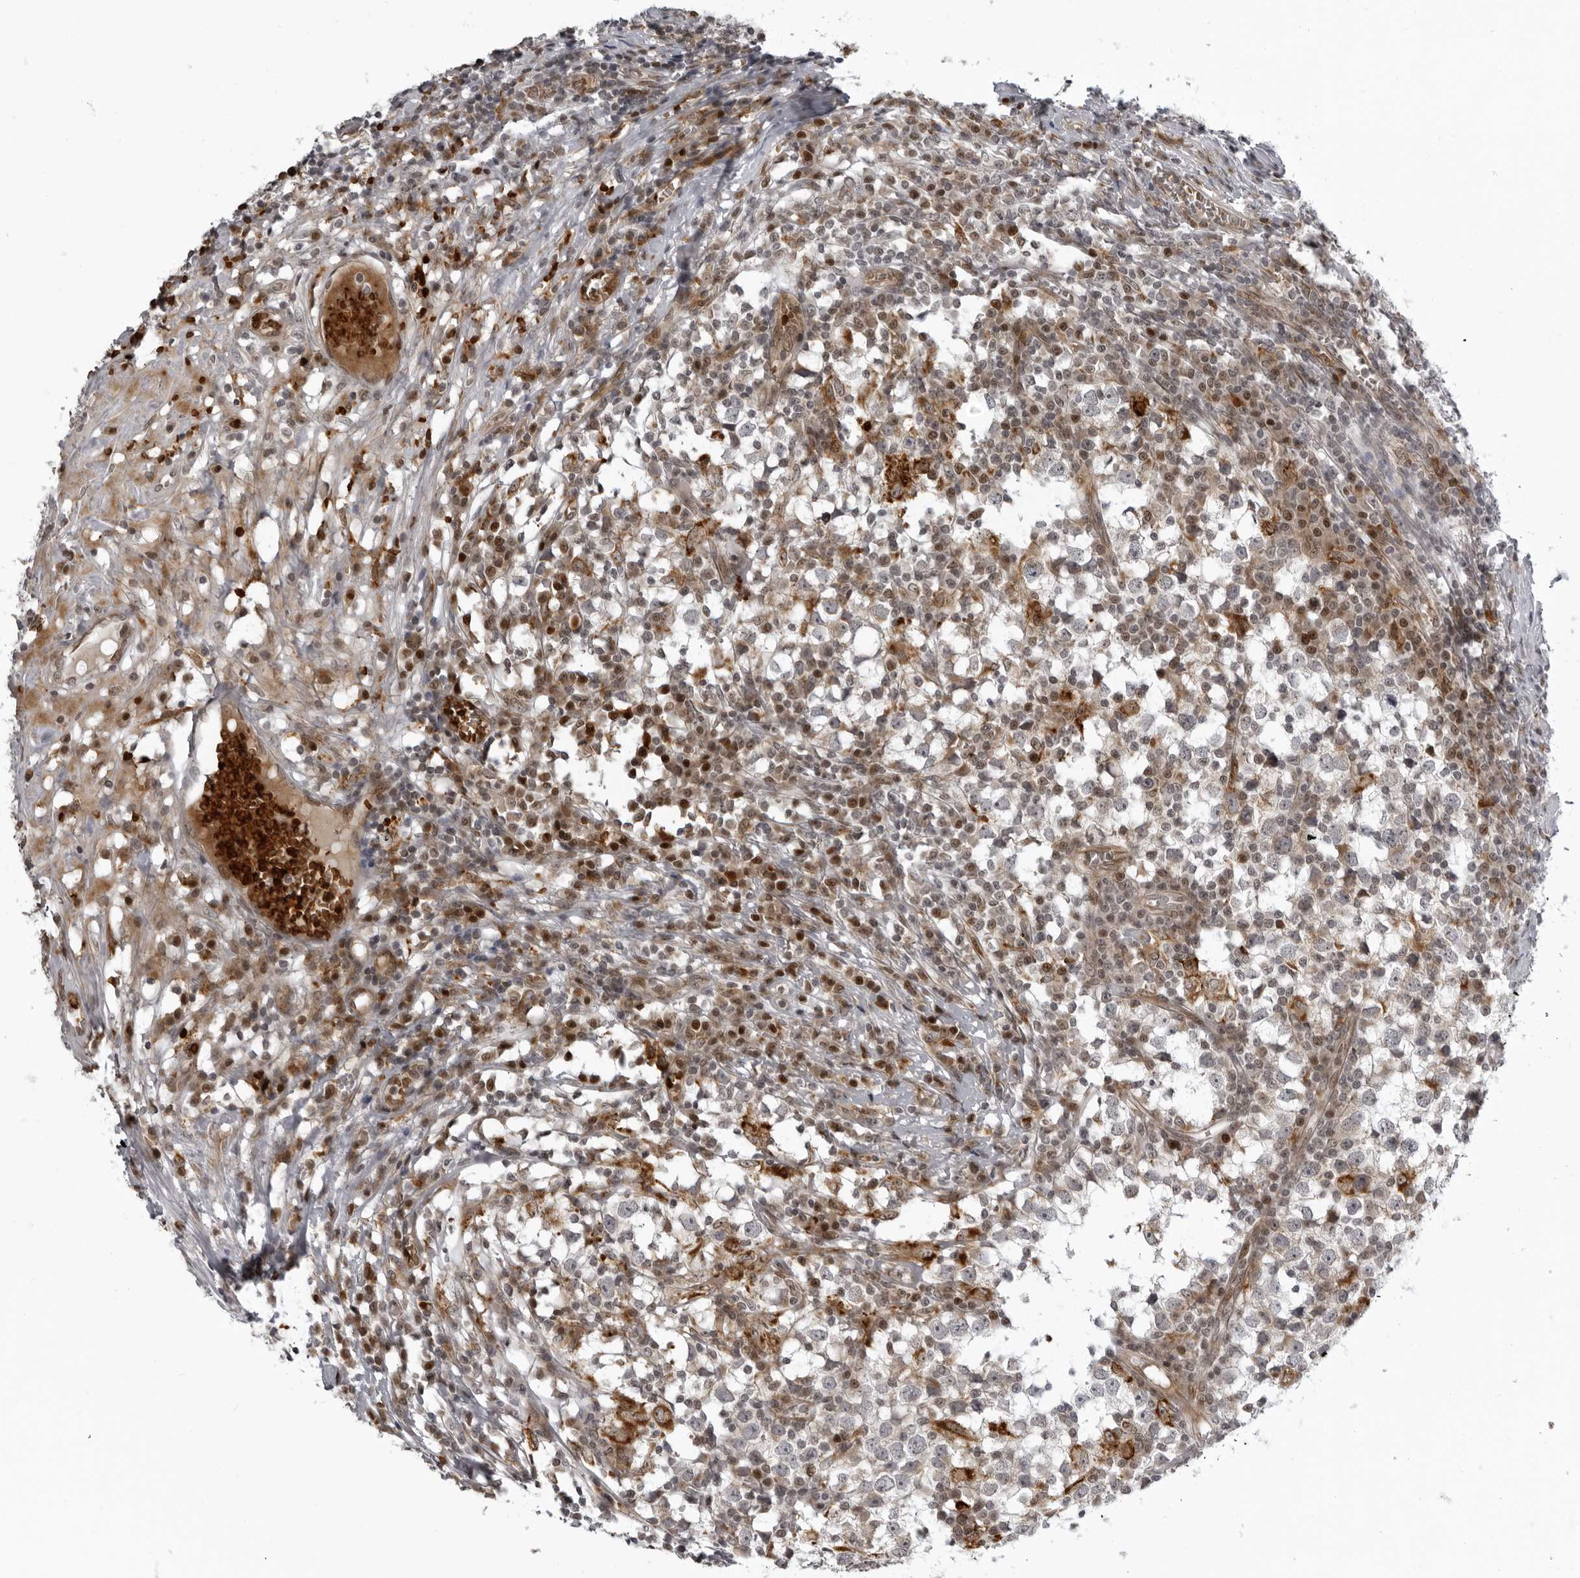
{"staining": {"intensity": "negative", "quantity": "none", "location": "none"}, "tissue": "testis cancer", "cell_type": "Tumor cells", "image_type": "cancer", "snomed": [{"axis": "morphology", "description": "Seminoma, NOS"}, {"axis": "topography", "description": "Testis"}], "caption": "Testis cancer (seminoma) stained for a protein using IHC reveals no positivity tumor cells.", "gene": "THOP1", "patient": {"sex": "male", "age": 65}}